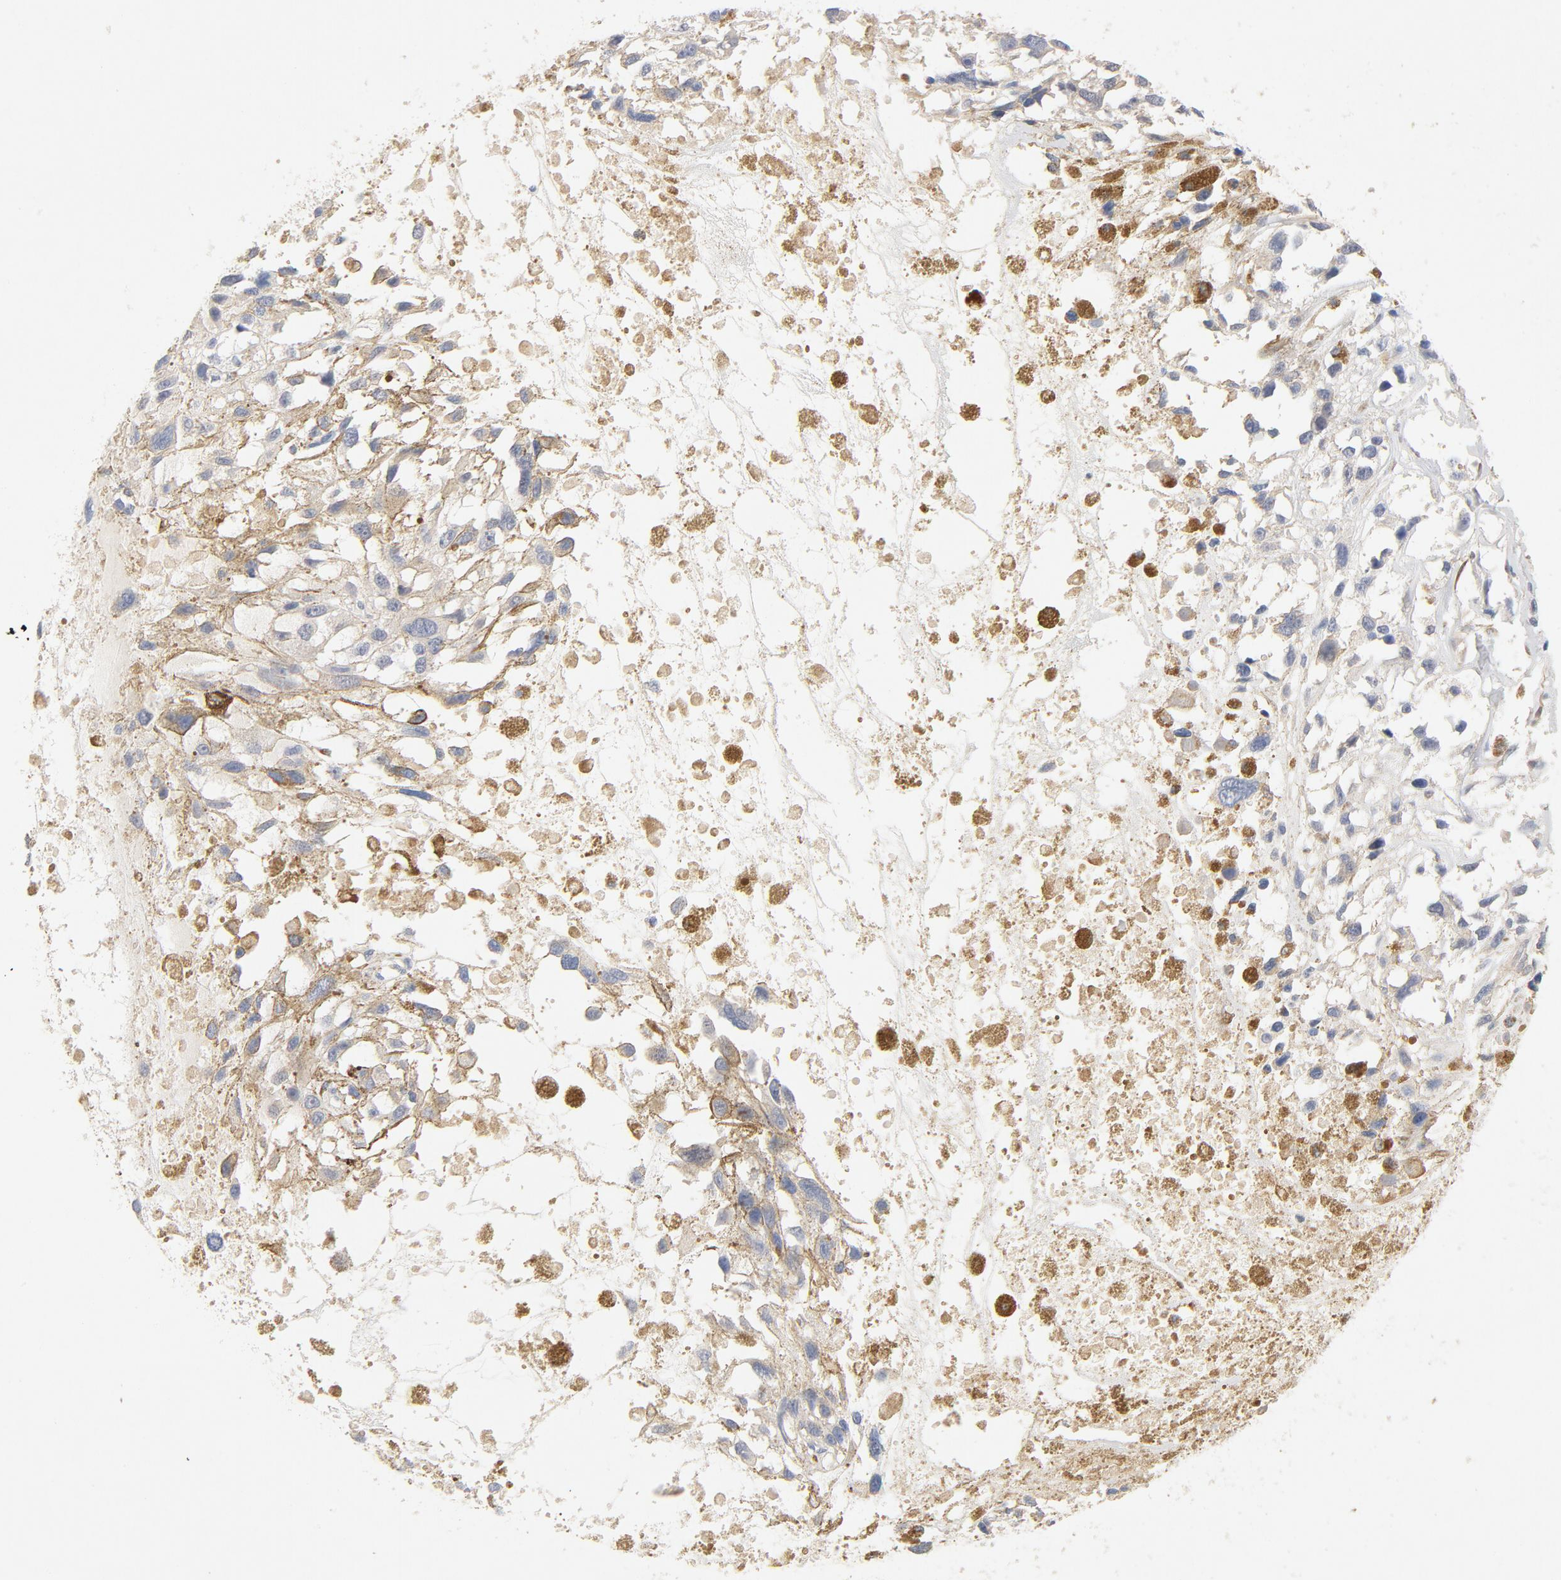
{"staining": {"intensity": "negative", "quantity": "none", "location": "none"}, "tissue": "melanoma", "cell_type": "Tumor cells", "image_type": "cancer", "snomed": [{"axis": "morphology", "description": "Malignant melanoma, Metastatic site"}, {"axis": "topography", "description": "Lymph node"}], "caption": "The IHC photomicrograph has no significant positivity in tumor cells of malignant melanoma (metastatic site) tissue.", "gene": "STAT1", "patient": {"sex": "male", "age": 59}}